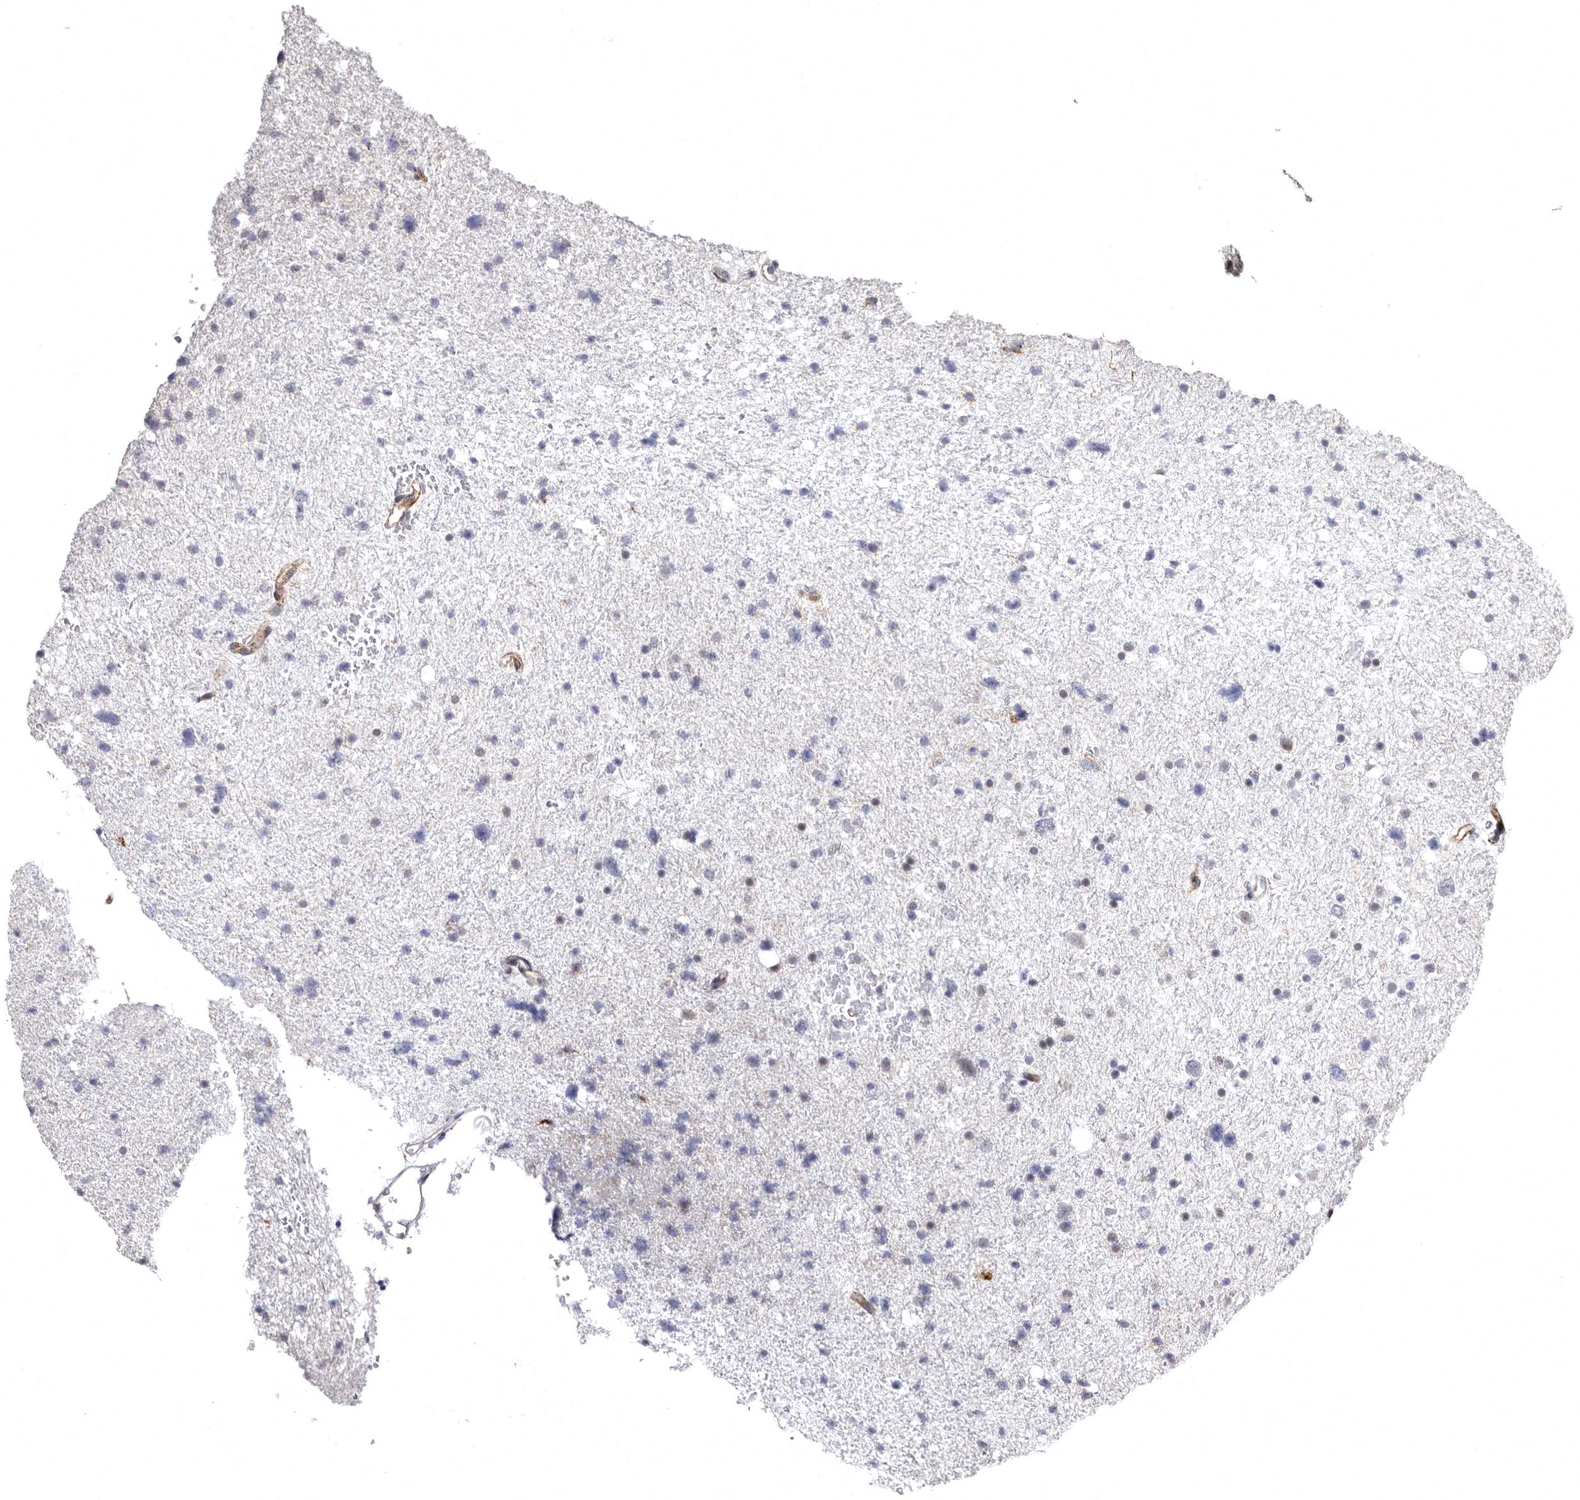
{"staining": {"intensity": "negative", "quantity": "none", "location": "none"}, "tissue": "glioma", "cell_type": "Tumor cells", "image_type": "cancer", "snomed": [{"axis": "morphology", "description": "Glioma, malignant, Low grade"}, {"axis": "topography", "description": "Brain"}], "caption": "Low-grade glioma (malignant) was stained to show a protein in brown. There is no significant staining in tumor cells.", "gene": "PHF20L1", "patient": {"sex": "female", "age": 37}}